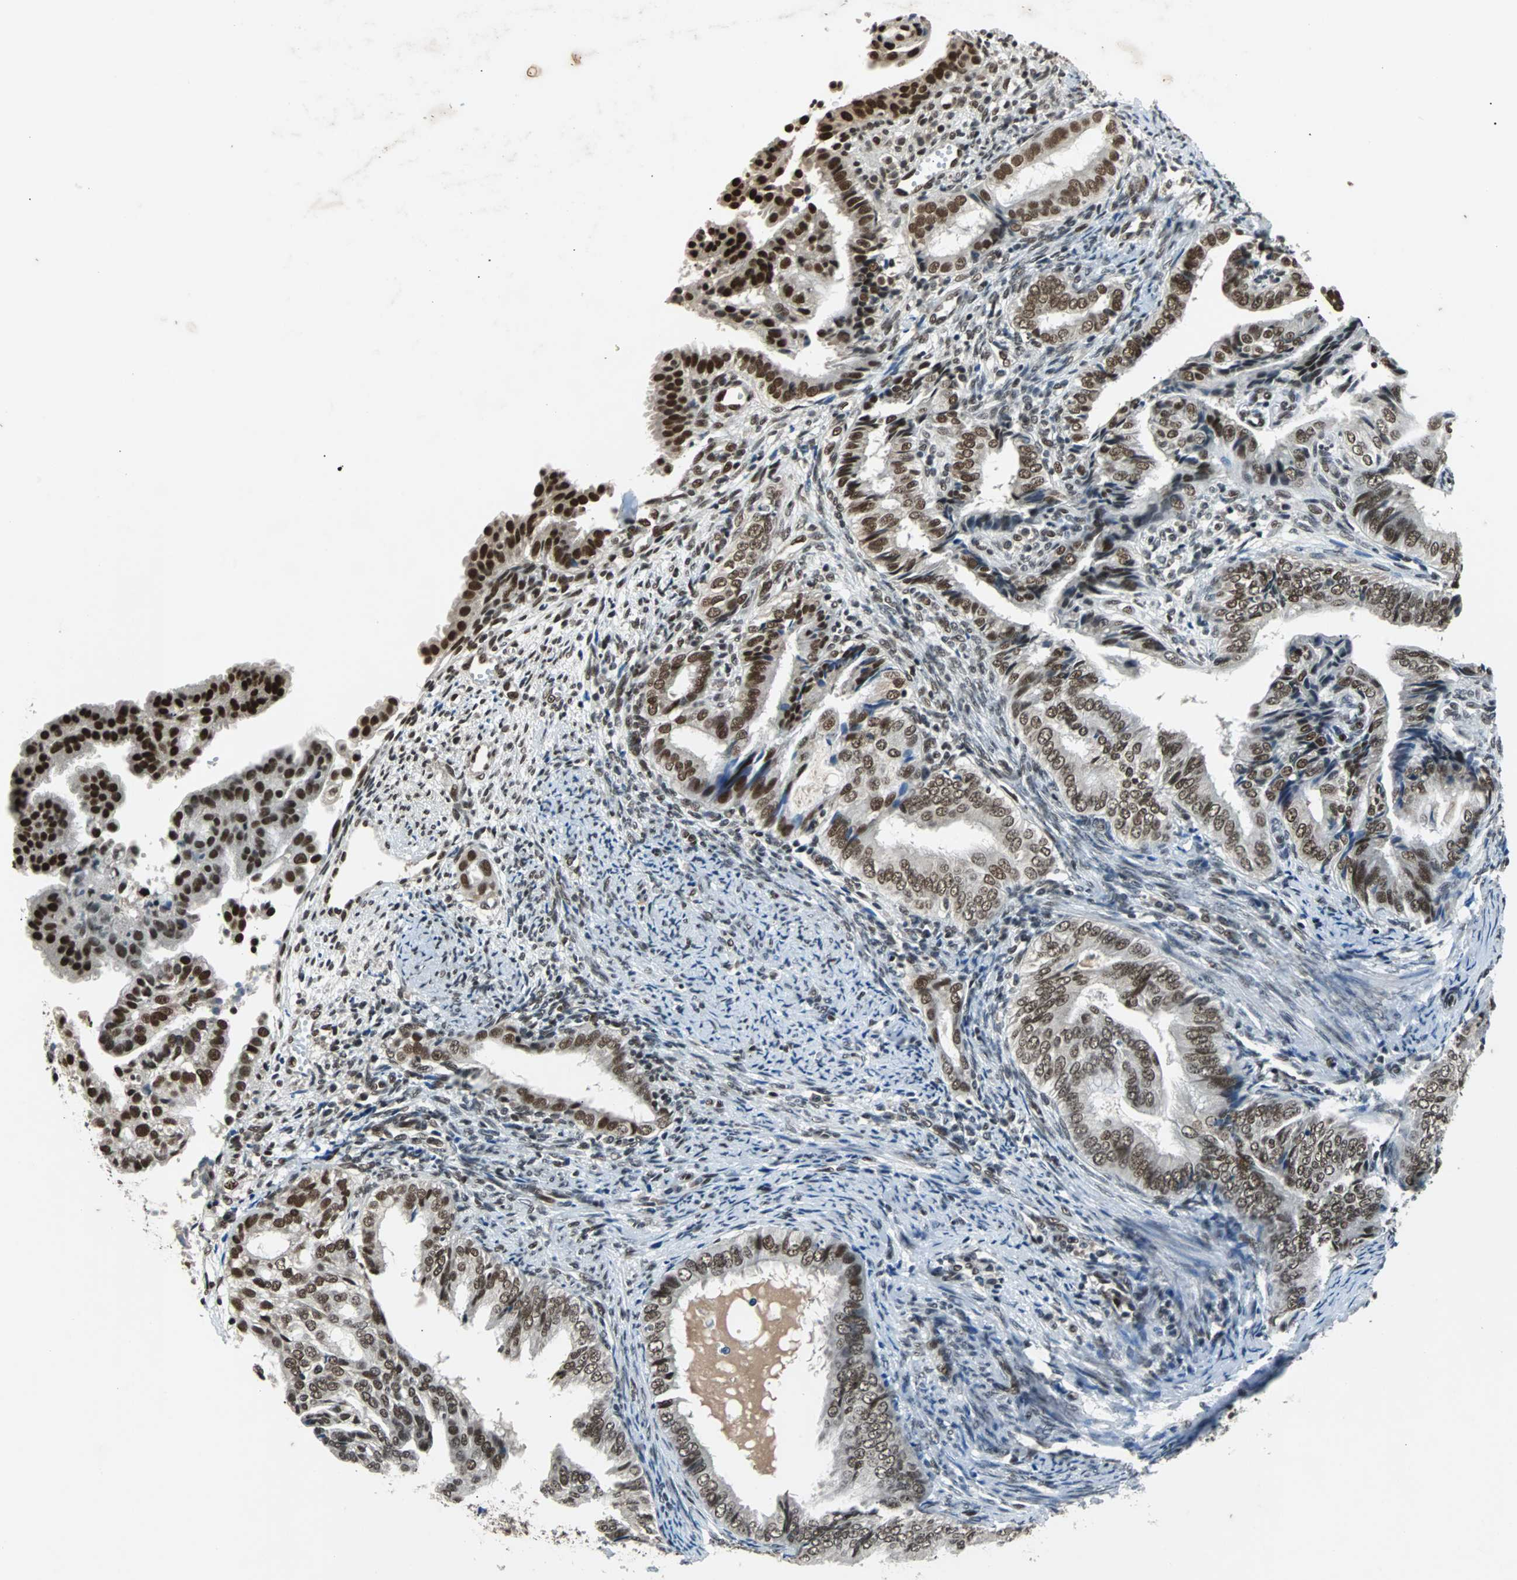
{"staining": {"intensity": "strong", "quantity": ">75%", "location": "nuclear"}, "tissue": "endometrial cancer", "cell_type": "Tumor cells", "image_type": "cancer", "snomed": [{"axis": "morphology", "description": "Adenocarcinoma, NOS"}, {"axis": "topography", "description": "Endometrium"}], "caption": "IHC micrograph of neoplastic tissue: human adenocarcinoma (endometrial) stained using IHC displays high levels of strong protein expression localized specifically in the nuclear of tumor cells, appearing as a nuclear brown color.", "gene": "GATAD2A", "patient": {"sex": "female", "age": 58}}